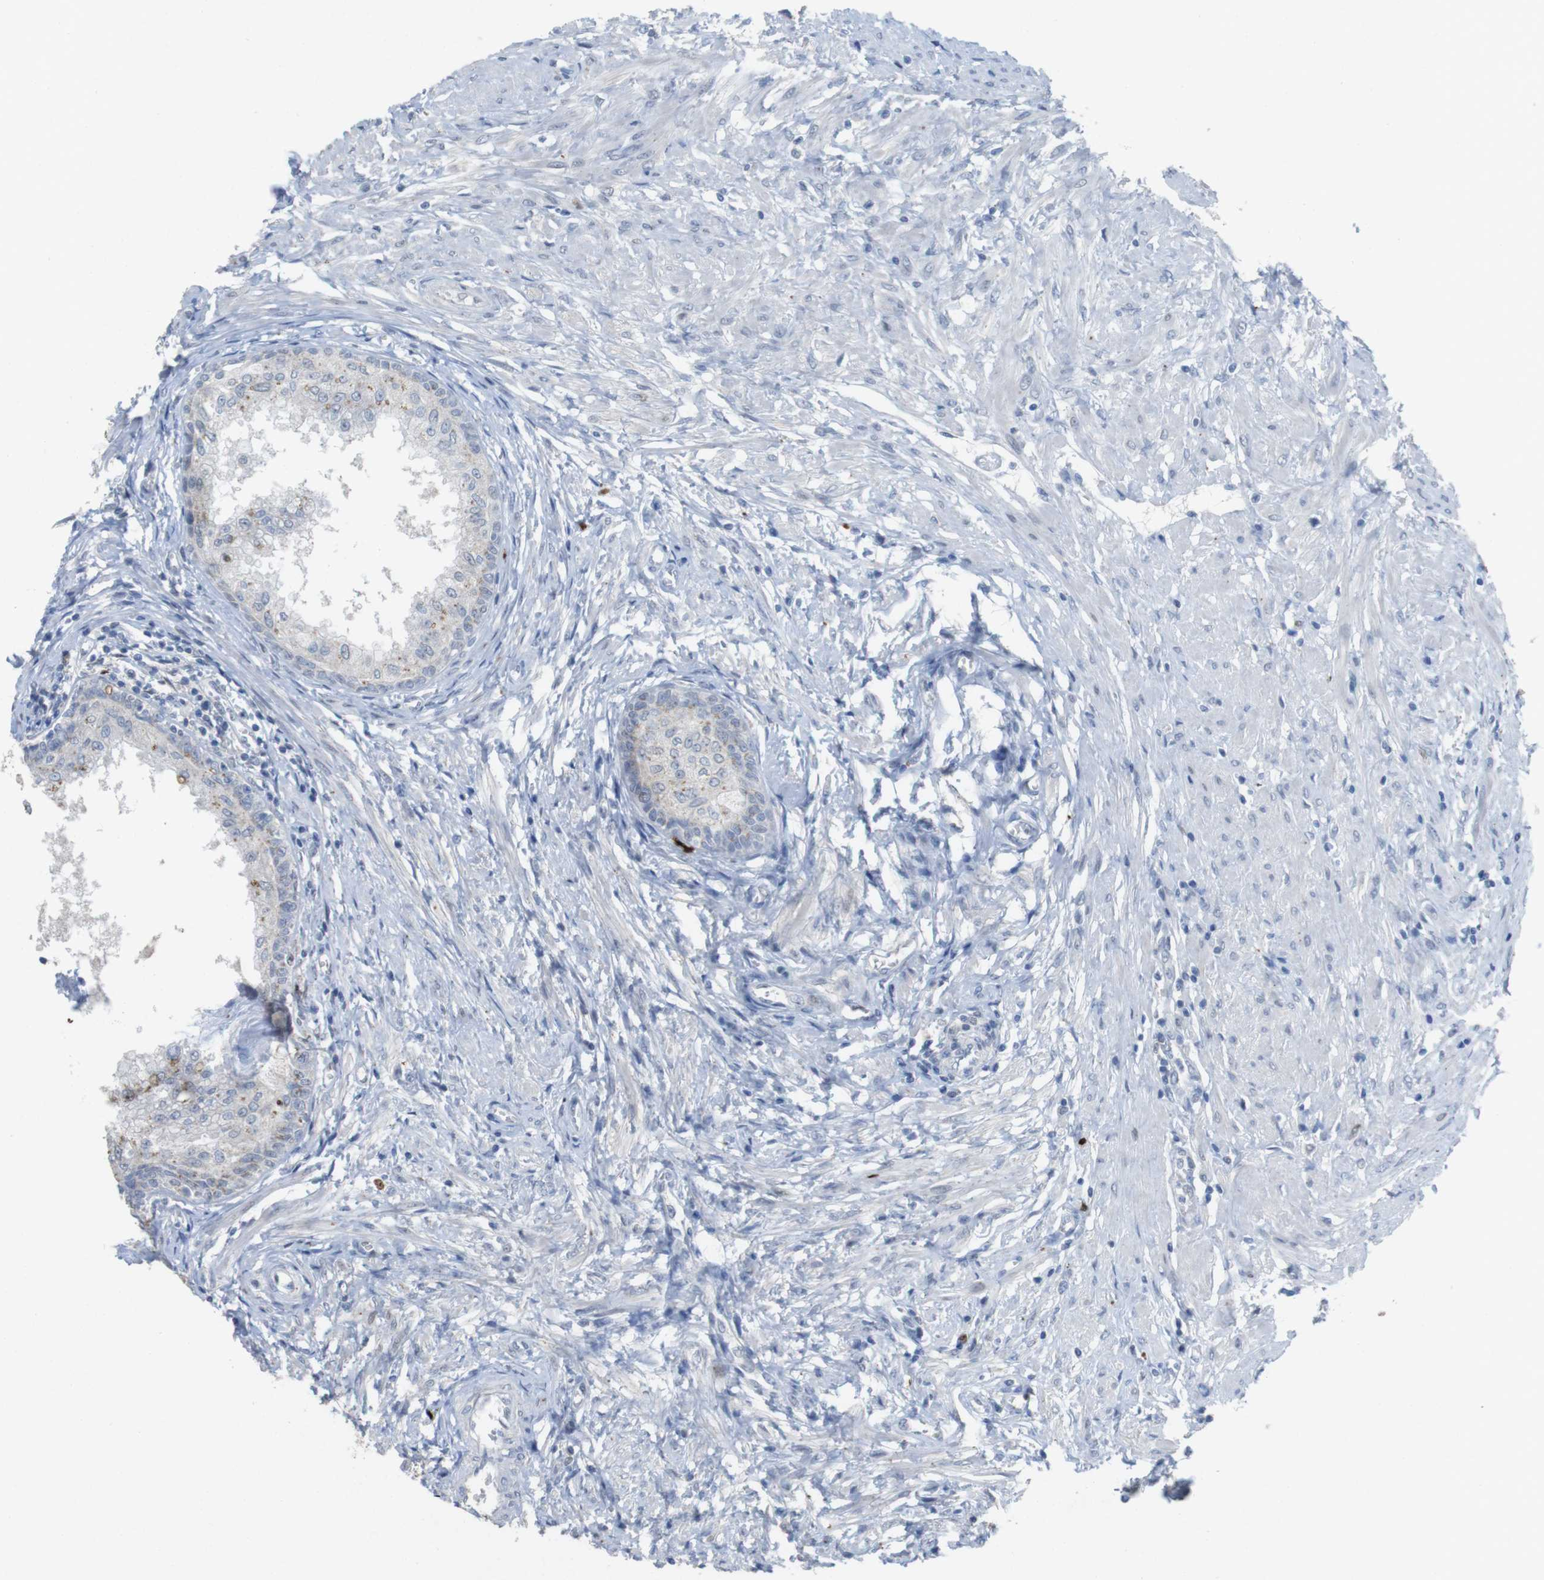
{"staining": {"intensity": "negative", "quantity": "none", "location": "none"}, "tissue": "prostate", "cell_type": "Glandular cells", "image_type": "normal", "snomed": [{"axis": "morphology", "description": "Normal tissue, NOS"}, {"axis": "topography", "description": "Prostate"}, {"axis": "topography", "description": "Seminal veicle"}], "caption": "A high-resolution micrograph shows IHC staining of benign prostate, which displays no significant expression in glandular cells.", "gene": "KPNA2", "patient": {"sex": "male", "age": 60}}